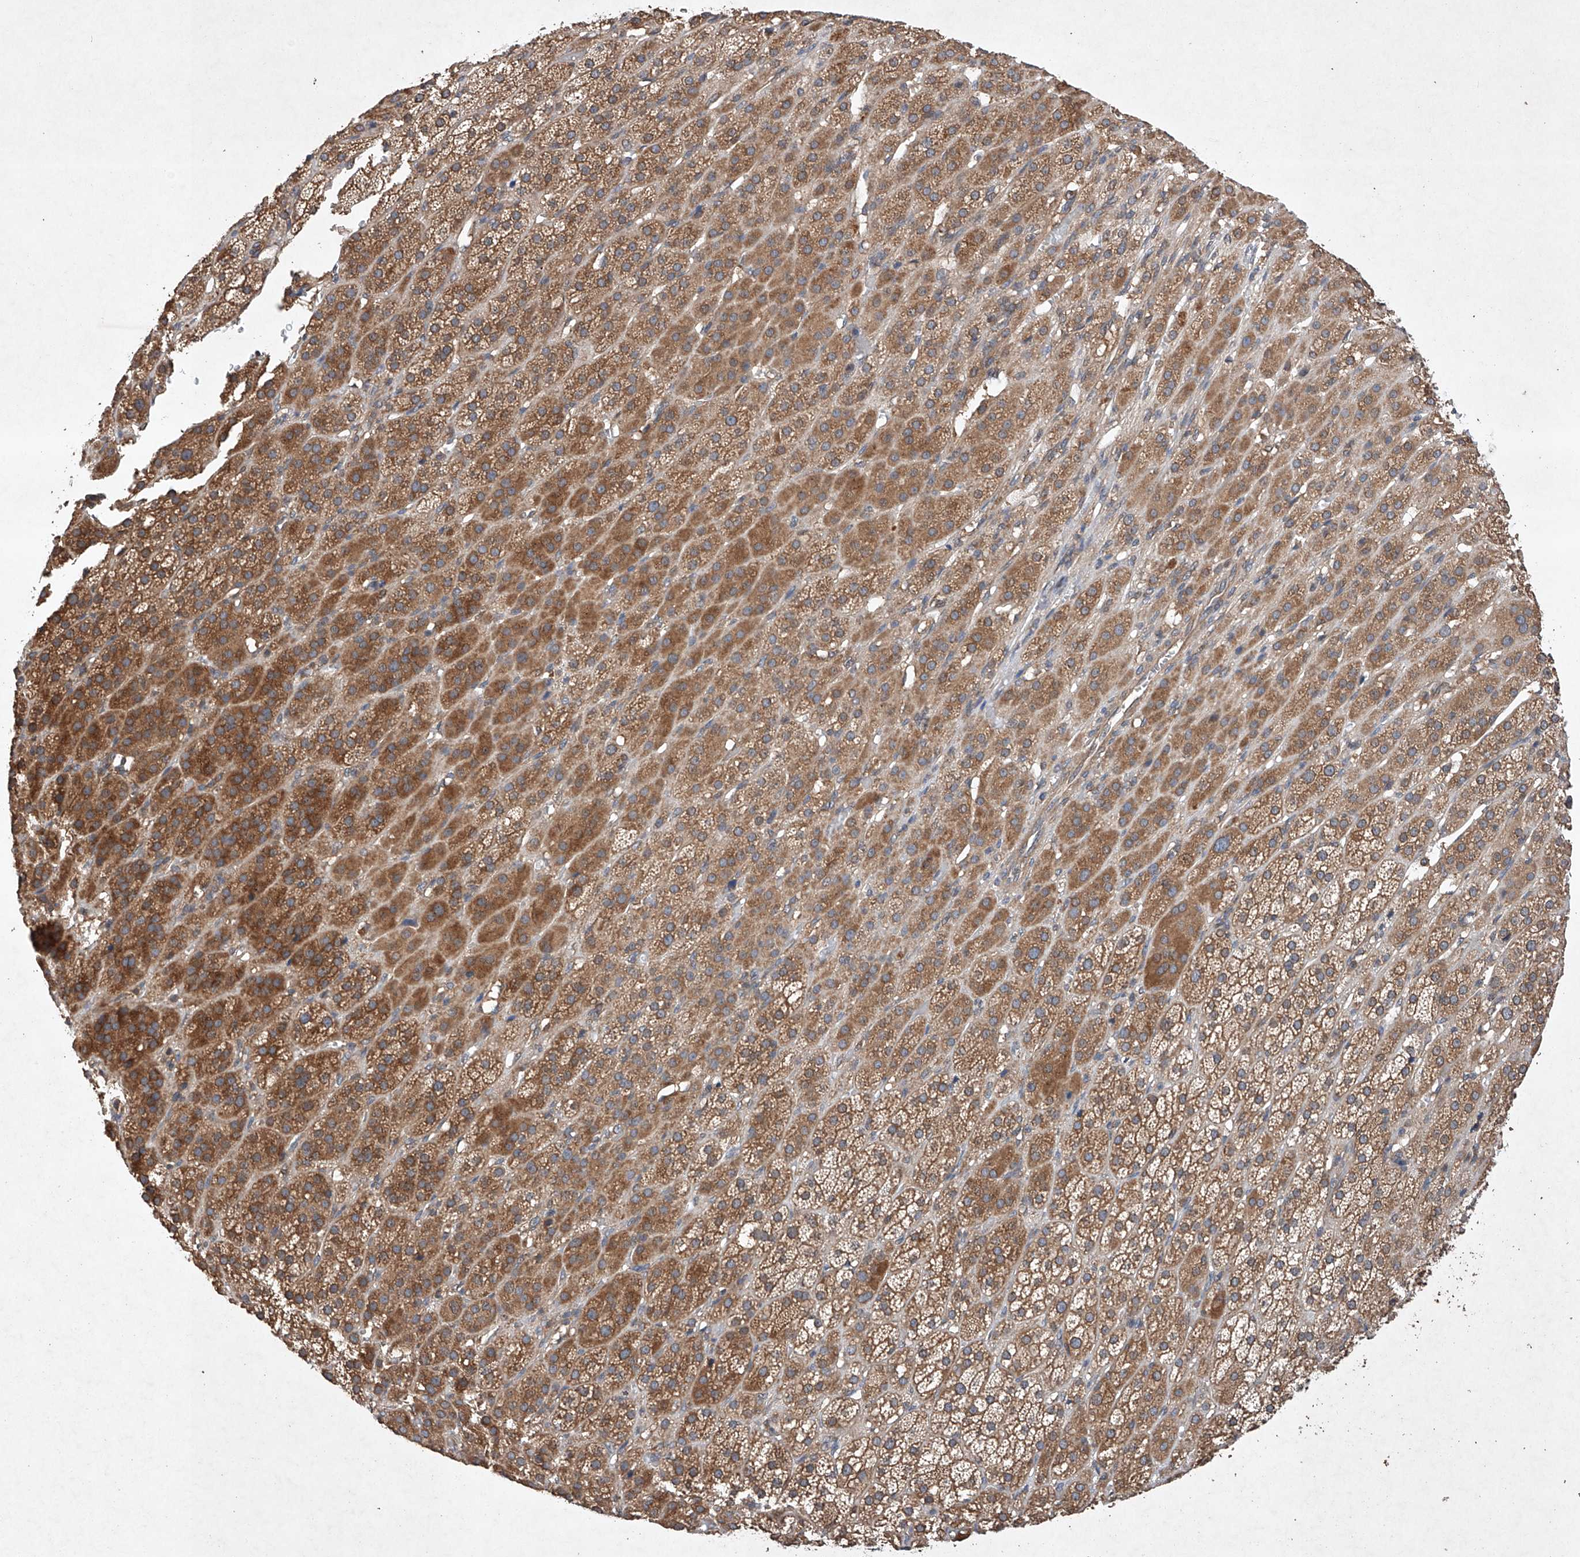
{"staining": {"intensity": "moderate", "quantity": "25%-75%", "location": "cytoplasmic/membranous"}, "tissue": "adrenal gland", "cell_type": "Glandular cells", "image_type": "normal", "snomed": [{"axis": "morphology", "description": "Normal tissue, NOS"}, {"axis": "topography", "description": "Adrenal gland"}], "caption": "Moderate cytoplasmic/membranous protein expression is appreciated in approximately 25%-75% of glandular cells in adrenal gland. The staining was performed using DAB (3,3'-diaminobenzidine) to visualize the protein expression in brown, while the nuclei were stained in blue with hematoxylin (Magnification: 20x).", "gene": "LURAP1", "patient": {"sex": "female", "age": 57}}